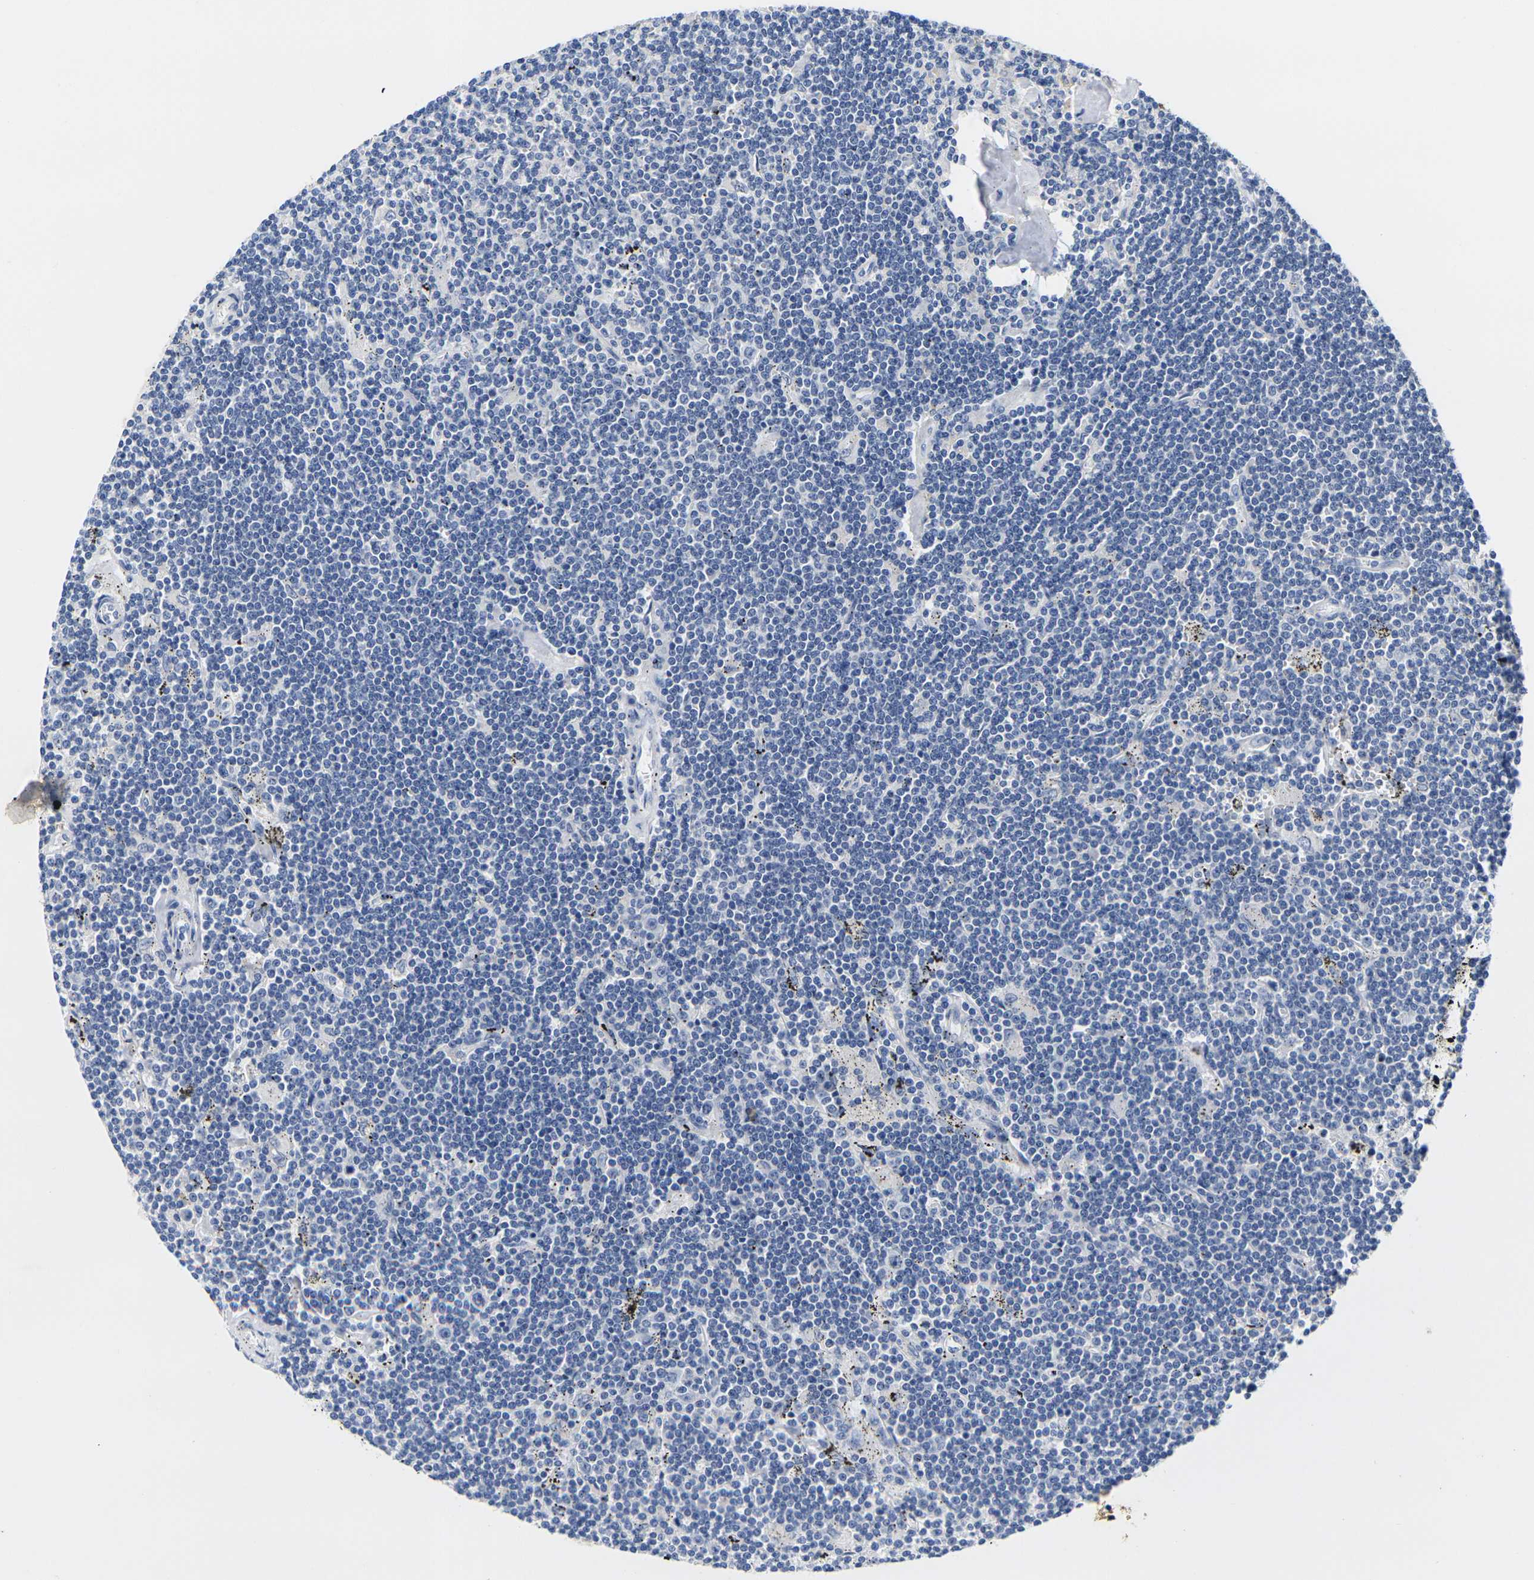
{"staining": {"intensity": "negative", "quantity": "none", "location": "none"}, "tissue": "lymphoma", "cell_type": "Tumor cells", "image_type": "cancer", "snomed": [{"axis": "morphology", "description": "Malignant lymphoma, non-Hodgkin's type, Low grade"}, {"axis": "topography", "description": "Spleen"}], "caption": "An image of human lymphoma is negative for staining in tumor cells.", "gene": "NOCT", "patient": {"sex": "male", "age": 76}}